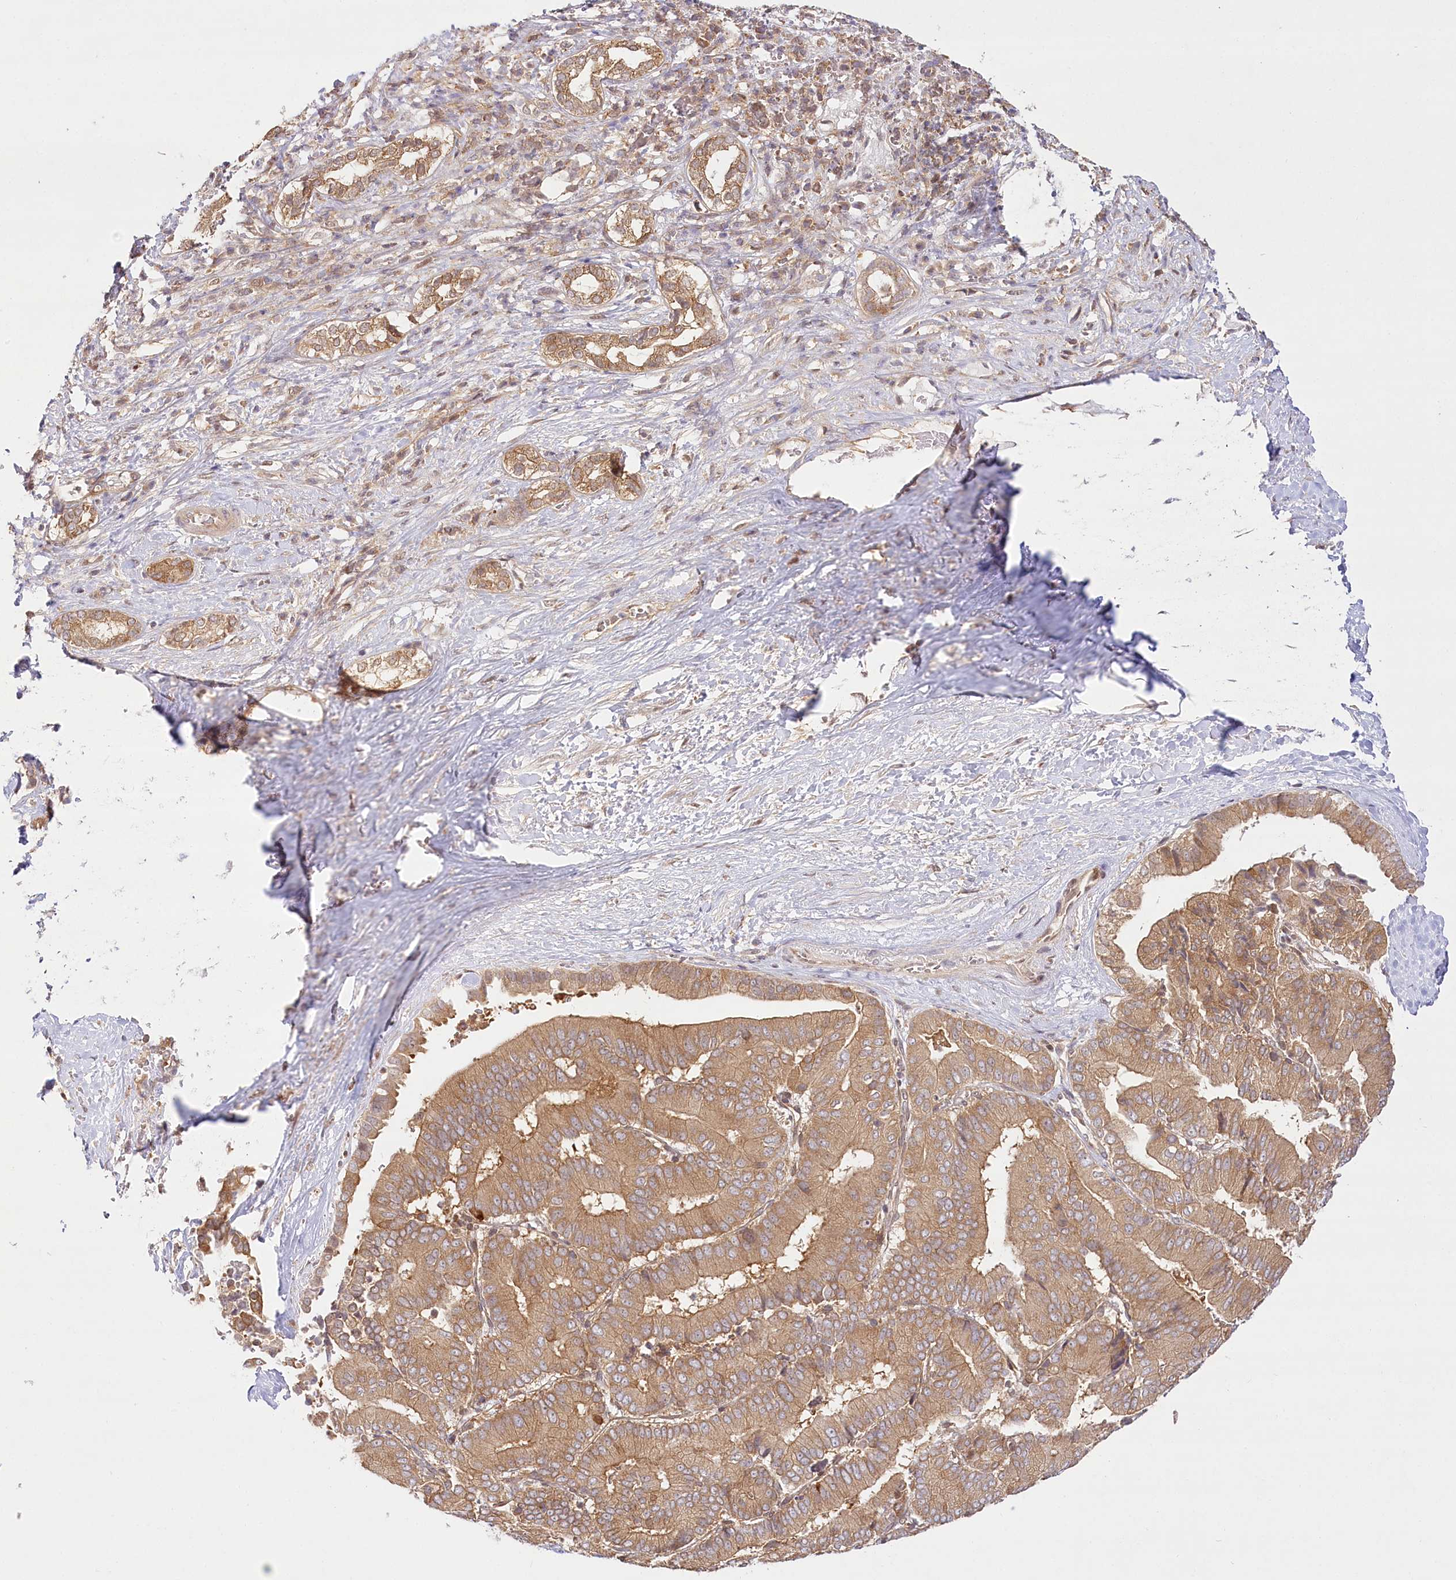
{"staining": {"intensity": "moderate", "quantity": ">75%", "location": "cytoplasmic/membranous"}, "tissue": "liver cancer", "cell_type": "Tumor cells", "image_type": "cancer", "snomed": [{"axis": "morphology", "description": "Cholangiocarcinoma"}, {"axis": "topography", "description": "Liver"}], "caption": "Tumor cells display medium levels of moderate cytoplasmic/membranous staining in about >75% of cells in human liver cholangiocarcinoma.", "gene": "INPP4B", "patient": {"sex": "female", "age": 75}}